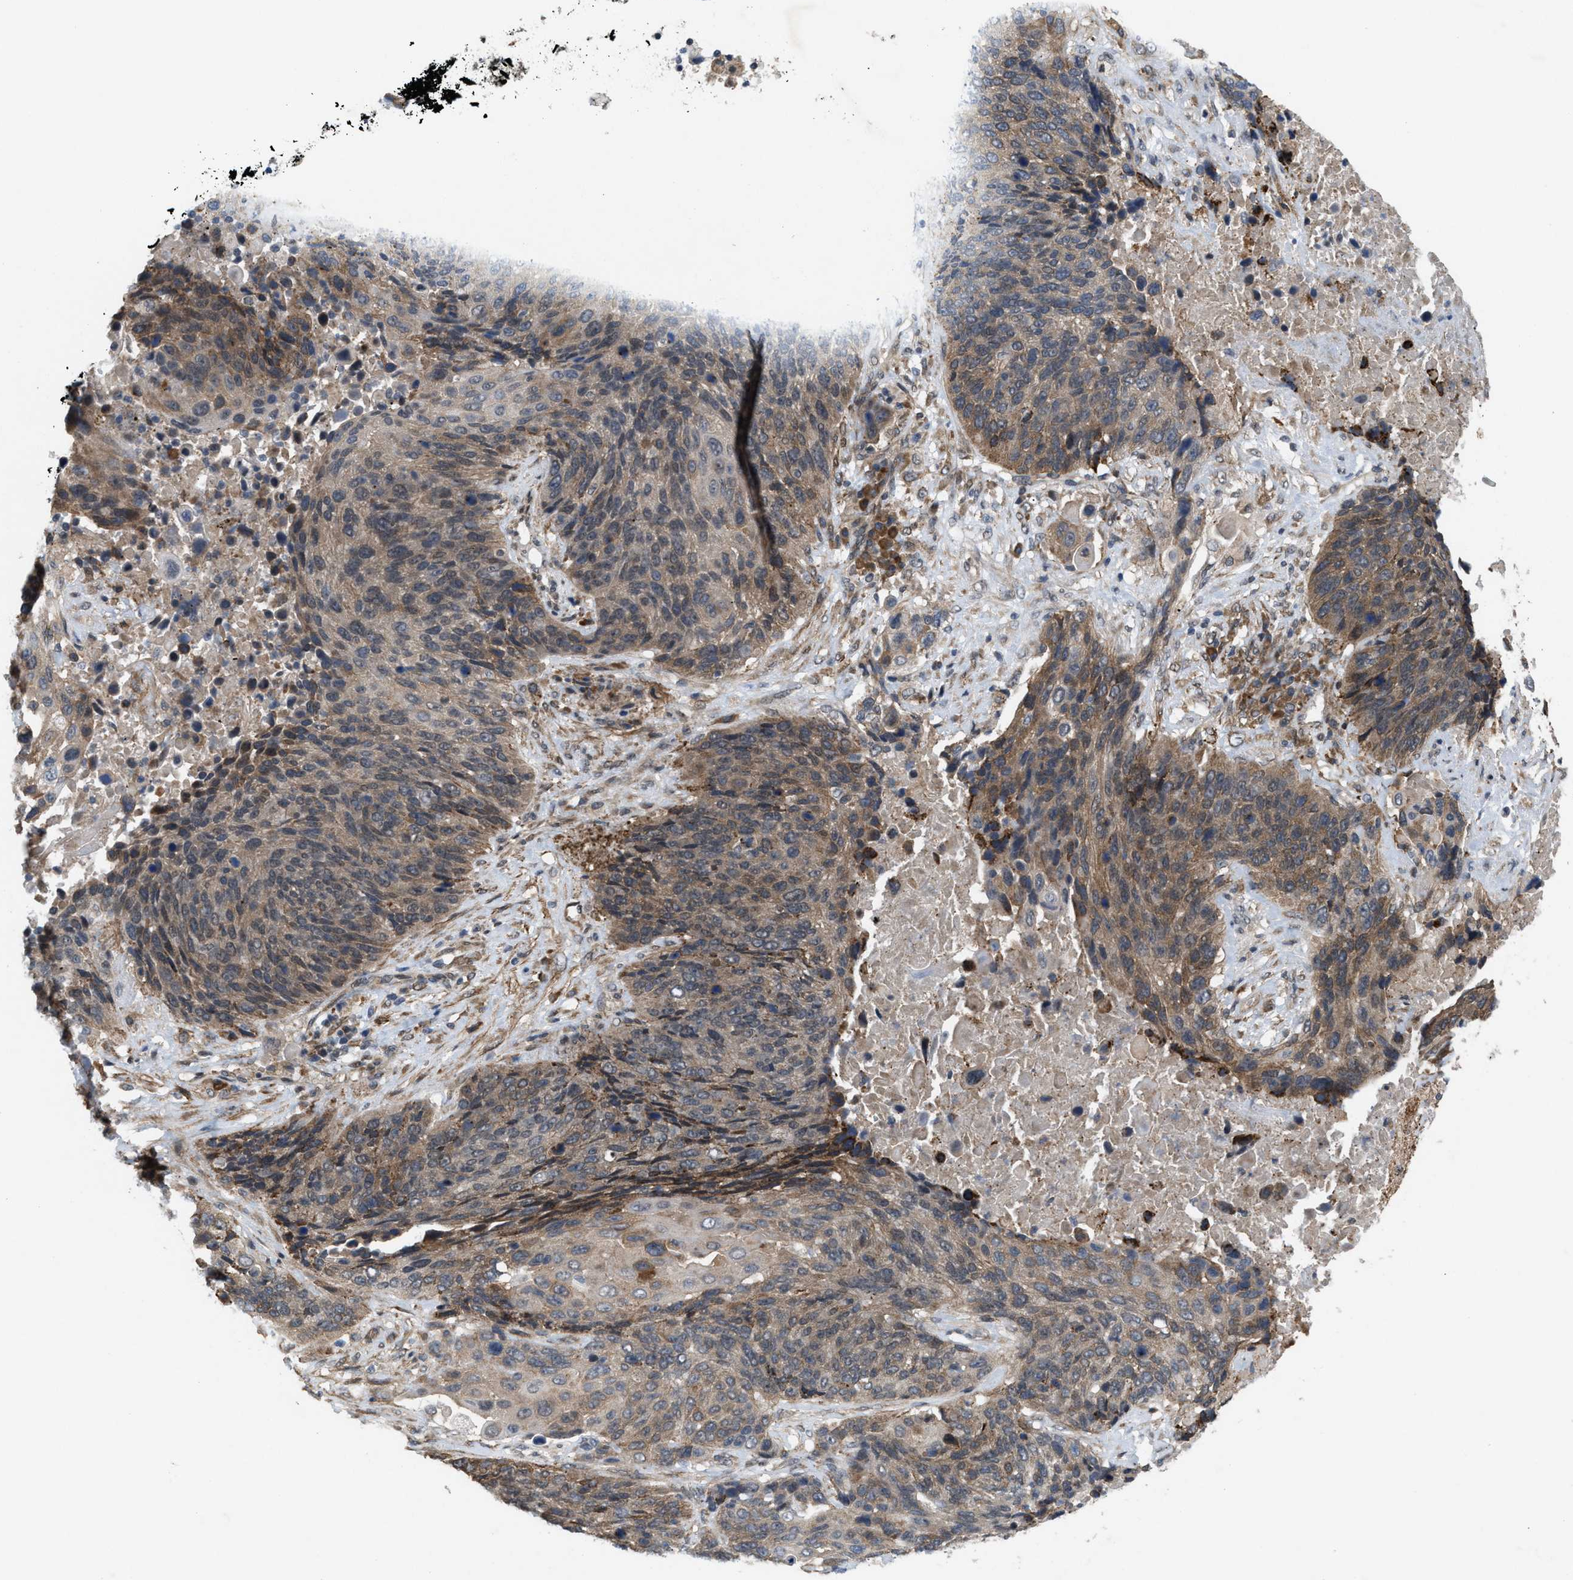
{"staining": {"intensity": "weak", "quantity": "25%-75%", "location": "cytoplasmic/membranous"}, "tissue": "lung cancer", "cell_type": "Tumor cells", "image_type": "cancer", "snomed": [{"axis": "morphology", "description": "Squamous cell carcinoma, NOS"}, {"axis": "topography", "description": "Lung"}], "caption": "Immunohistochemistry (DAB (3,3'-diaminobenzidine)) staining of lung cancer exhibits weak cytoplasmic/membranous protein staining in about 25%-75% of tumor cells.", "gene": "MFSD6", "patient": {"sex": "male", "age": 66}}